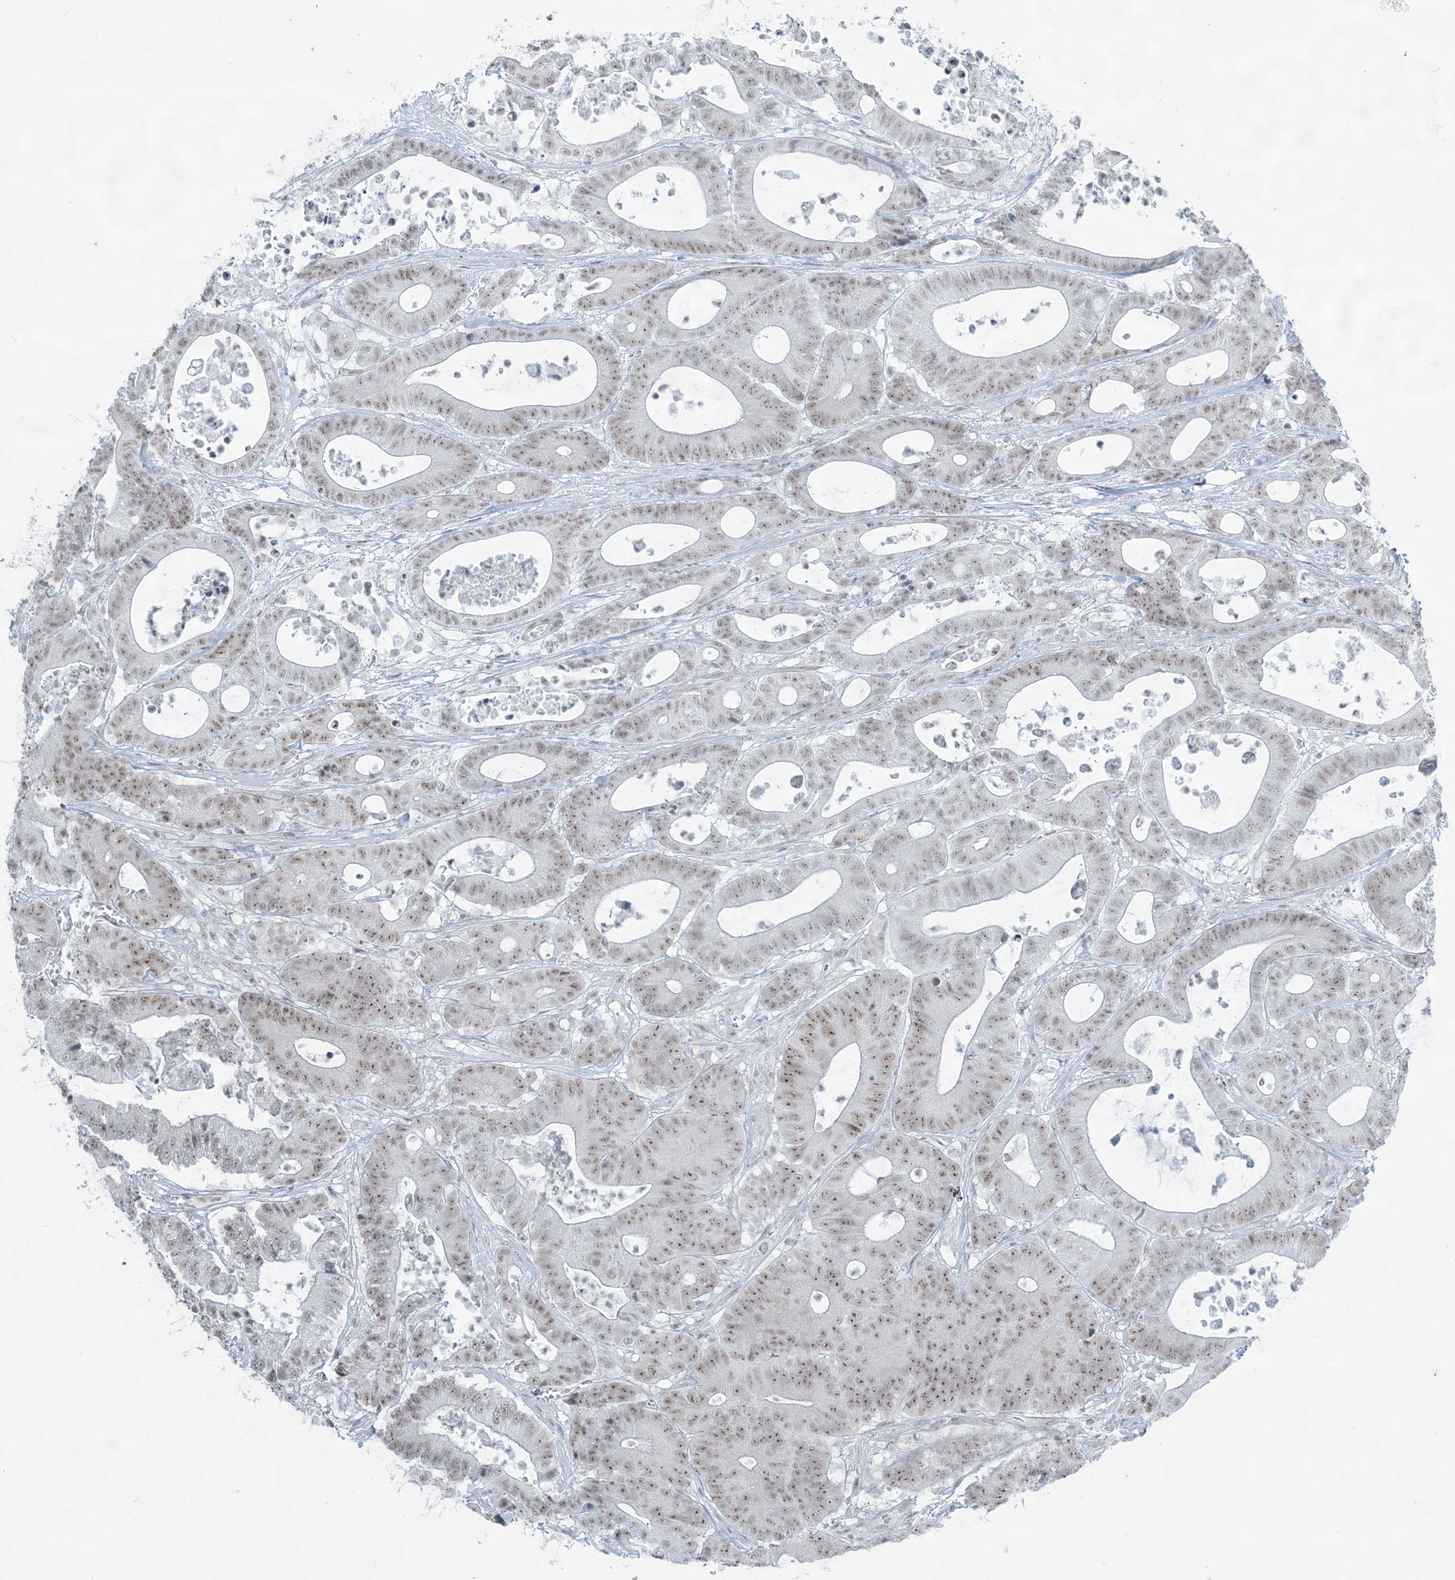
{"staining": {"intensity": "weak", "quantity": ">75%", "location": "nuclear"}, "tissue": "colorectal cancer", "cell_type": "Tumor cells", "image_type": "cancer", "snomed": [{"axis": "morphology", "description": "Adenocarcinoma, NOS"}, {"axis": "topography", "description": "Colon"}], "caption": "Protein staining reveals weak nuclear staining in about >75% of tumor cells in colorectal cancer.", "gene": "ZNF787", "patient": {"sex": "female", "age": 84}}